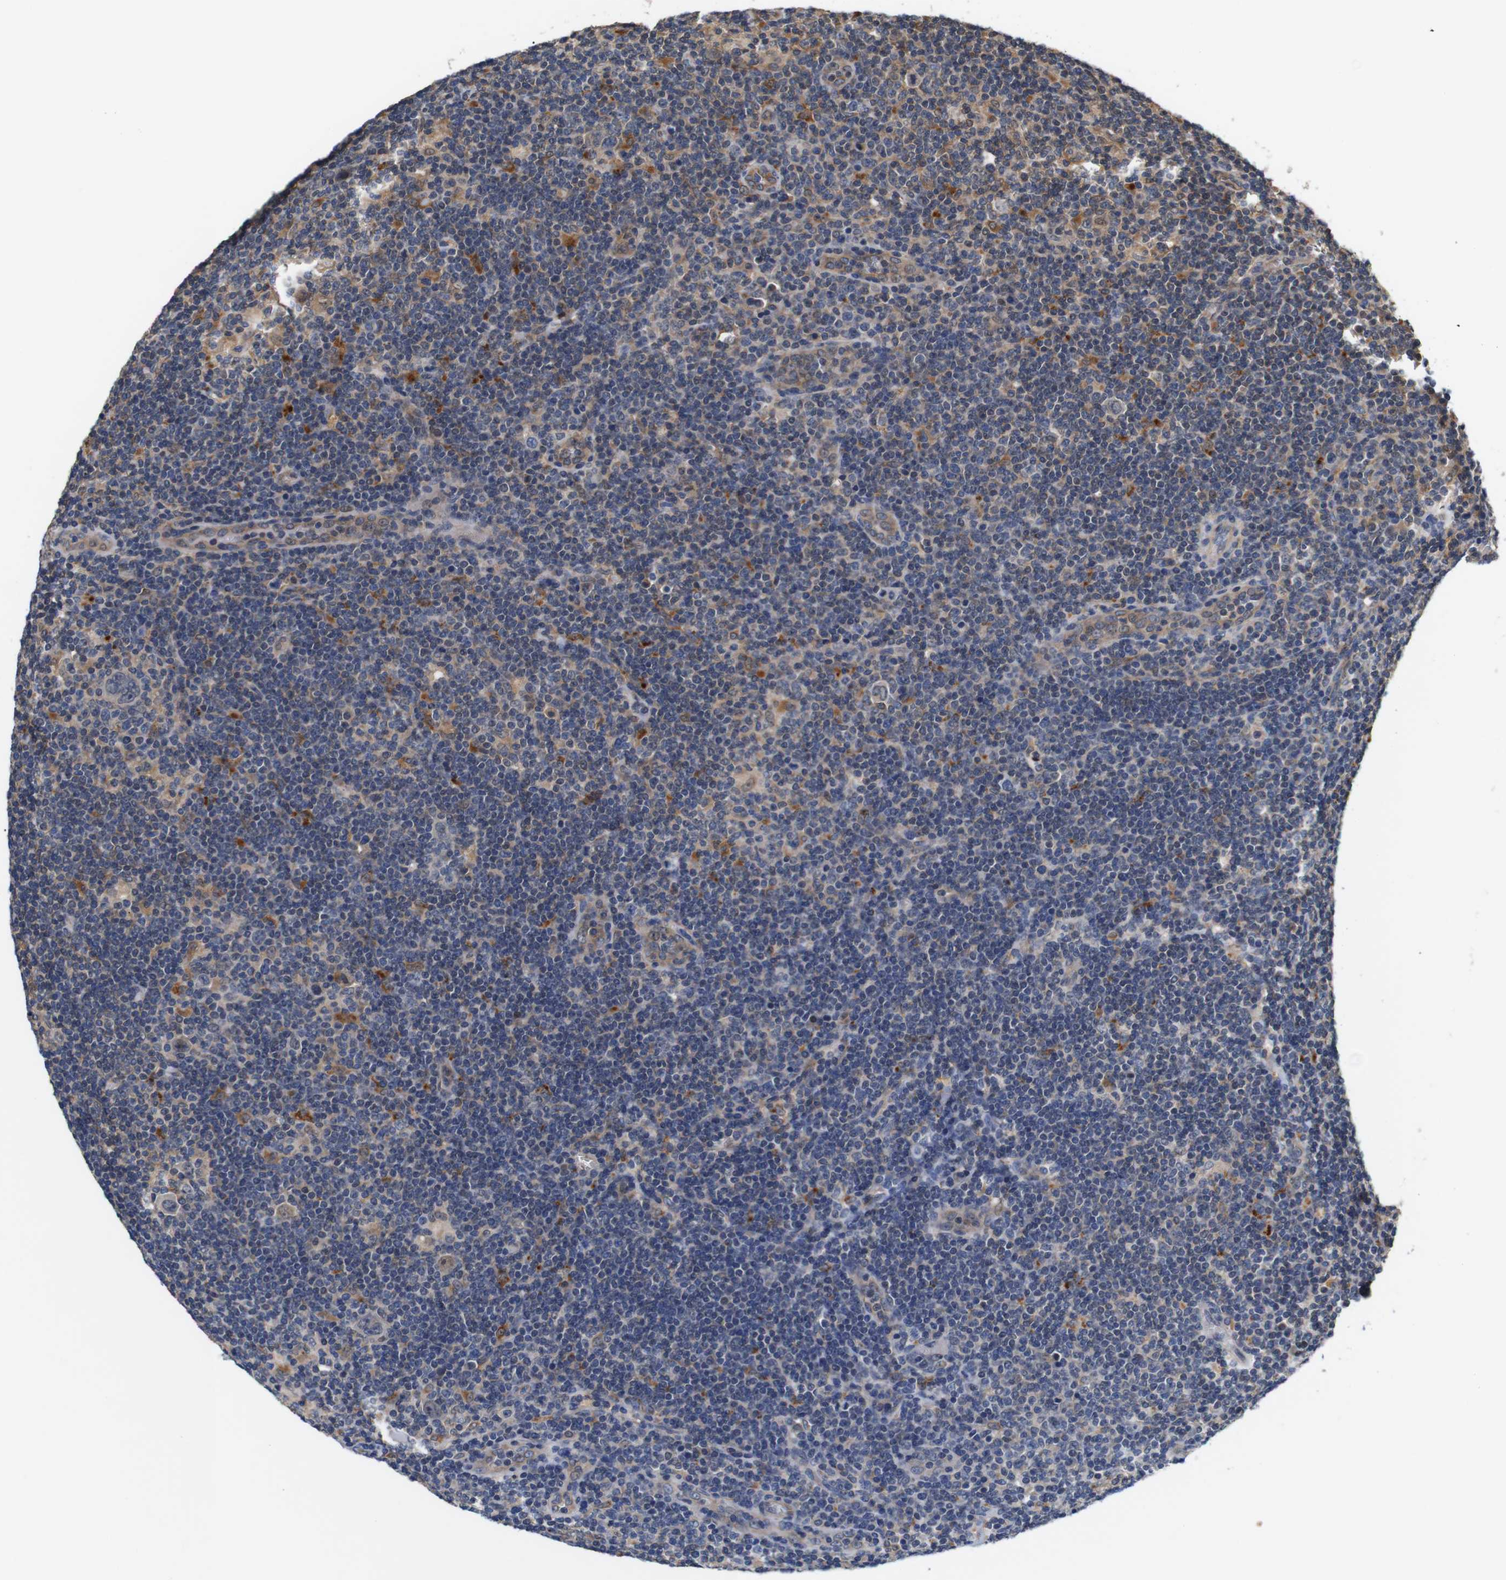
{"staining": {"intensity": "weak", "quantity": ">75%", "location": "cytoplasmic/membranous"}, "tissue": "lymphoma", "cell_type": "Tumor cells", "image_type": "cancer", "snomed": [{"axis": "morphology", "description": "Hodgkin's disease, NOS"}, {"axis": "topography", "description": "Lymph node"}], "caption": "Lymphoma stained for a protein exhibits weak cytoplasmic/membranous positivity in tumor cells.", "gene": "DDR1", "patient": {"sex": "female", "age": 57}}